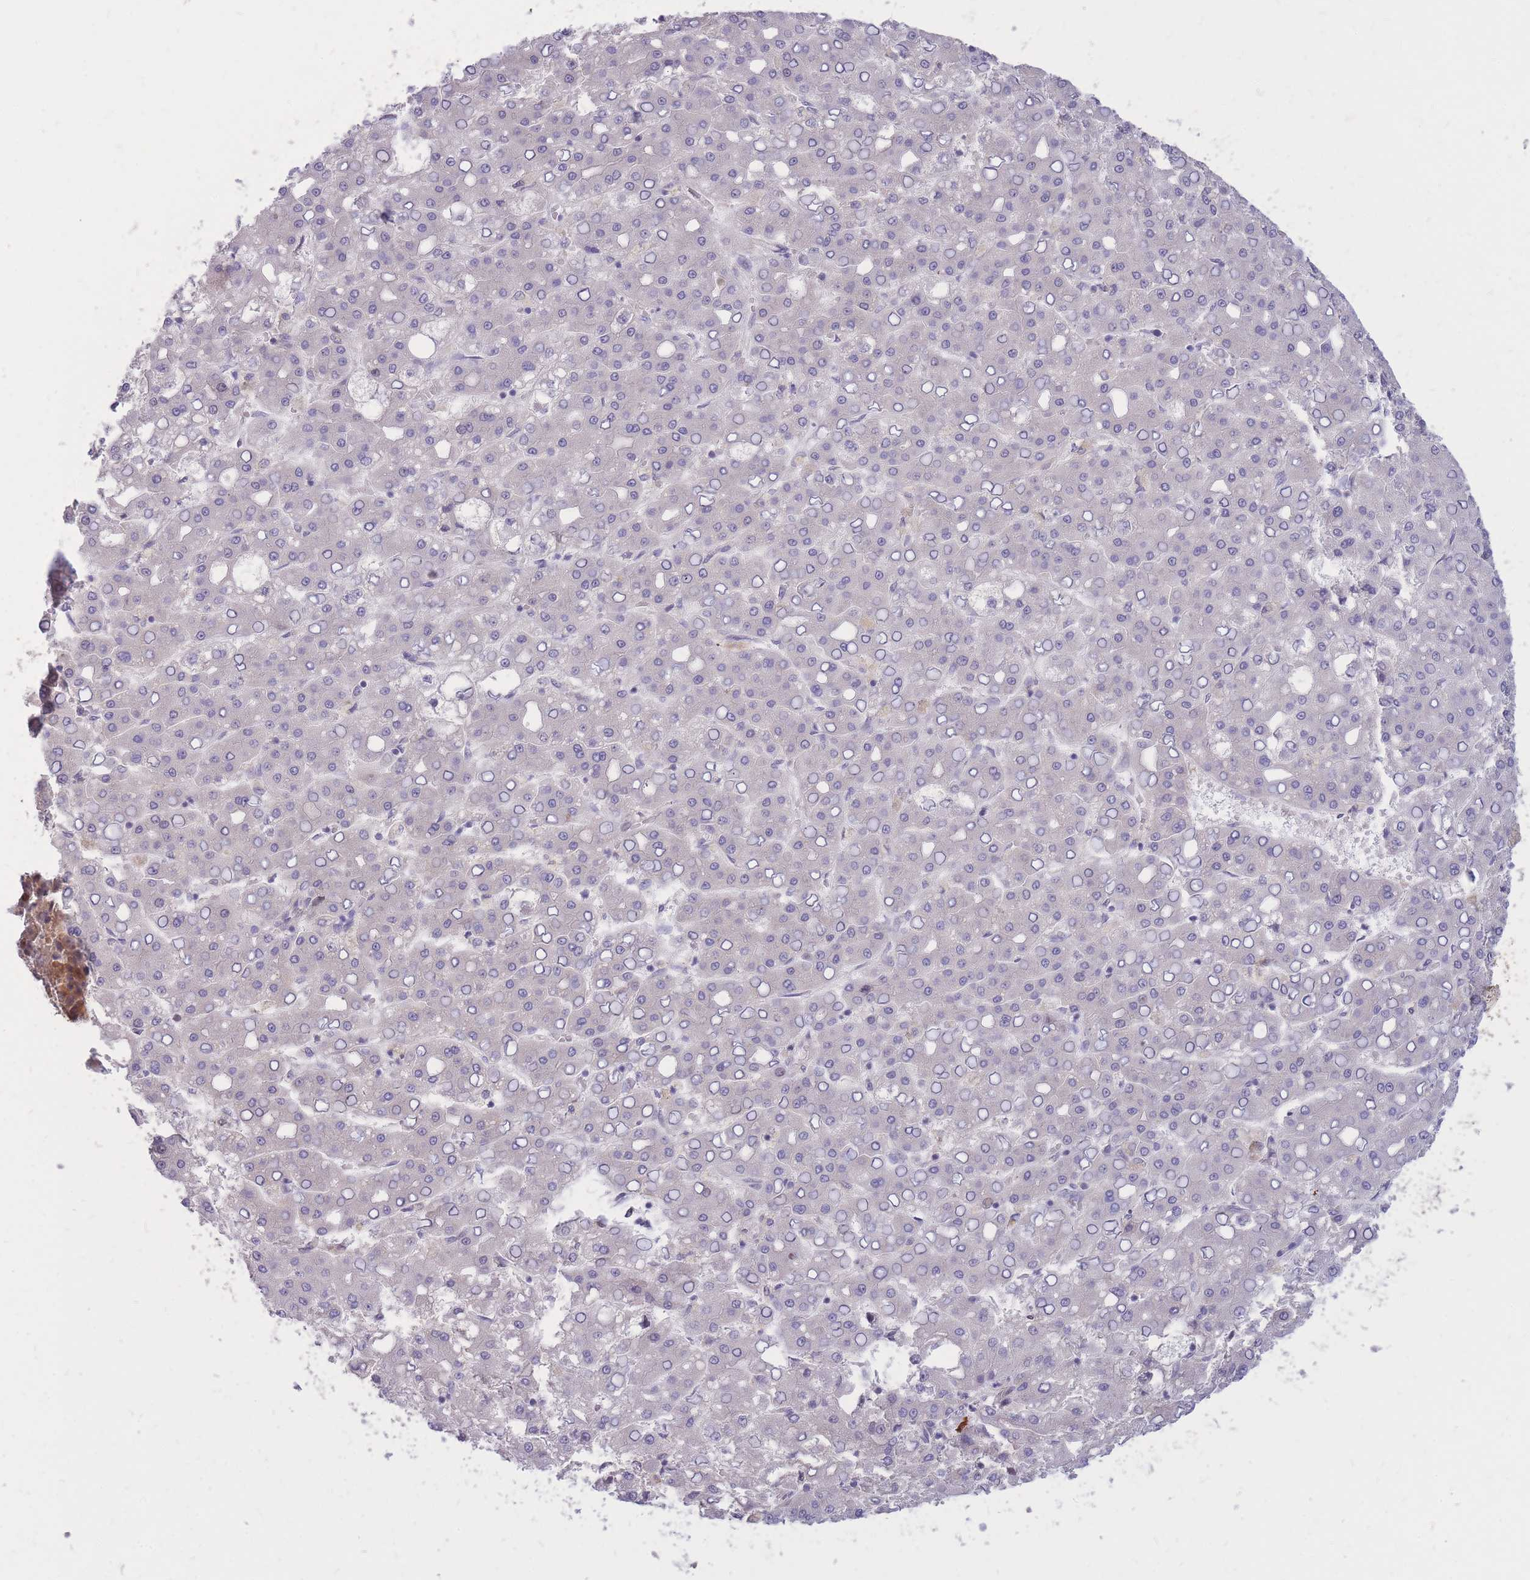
{"staining": {"intensity": "negative", "quantity": "none", "location": "none"}, "tissue": "liver cancer", "cell_type": "Tumor cells", "image_type": "cancer", "snomed": [{"axis": "morphology", "description": "Carcinoma, Hepatocellular, NOS"}, {"axis": "topography", "description": "Liver"}], "caption": "The immunohistochemistry histopathology image has no significant positivity in tumor cells of liver cancer (hepatocellular carcinoma) tissue. Brightfield microscopy of IHC stained with DAB (3,3'-diaminobenzidine) (brown) and hematoxylin (blue), captured at high magnification.", "gene": "ERICH6B", "patient": {"sex": "male", "age": 65}}